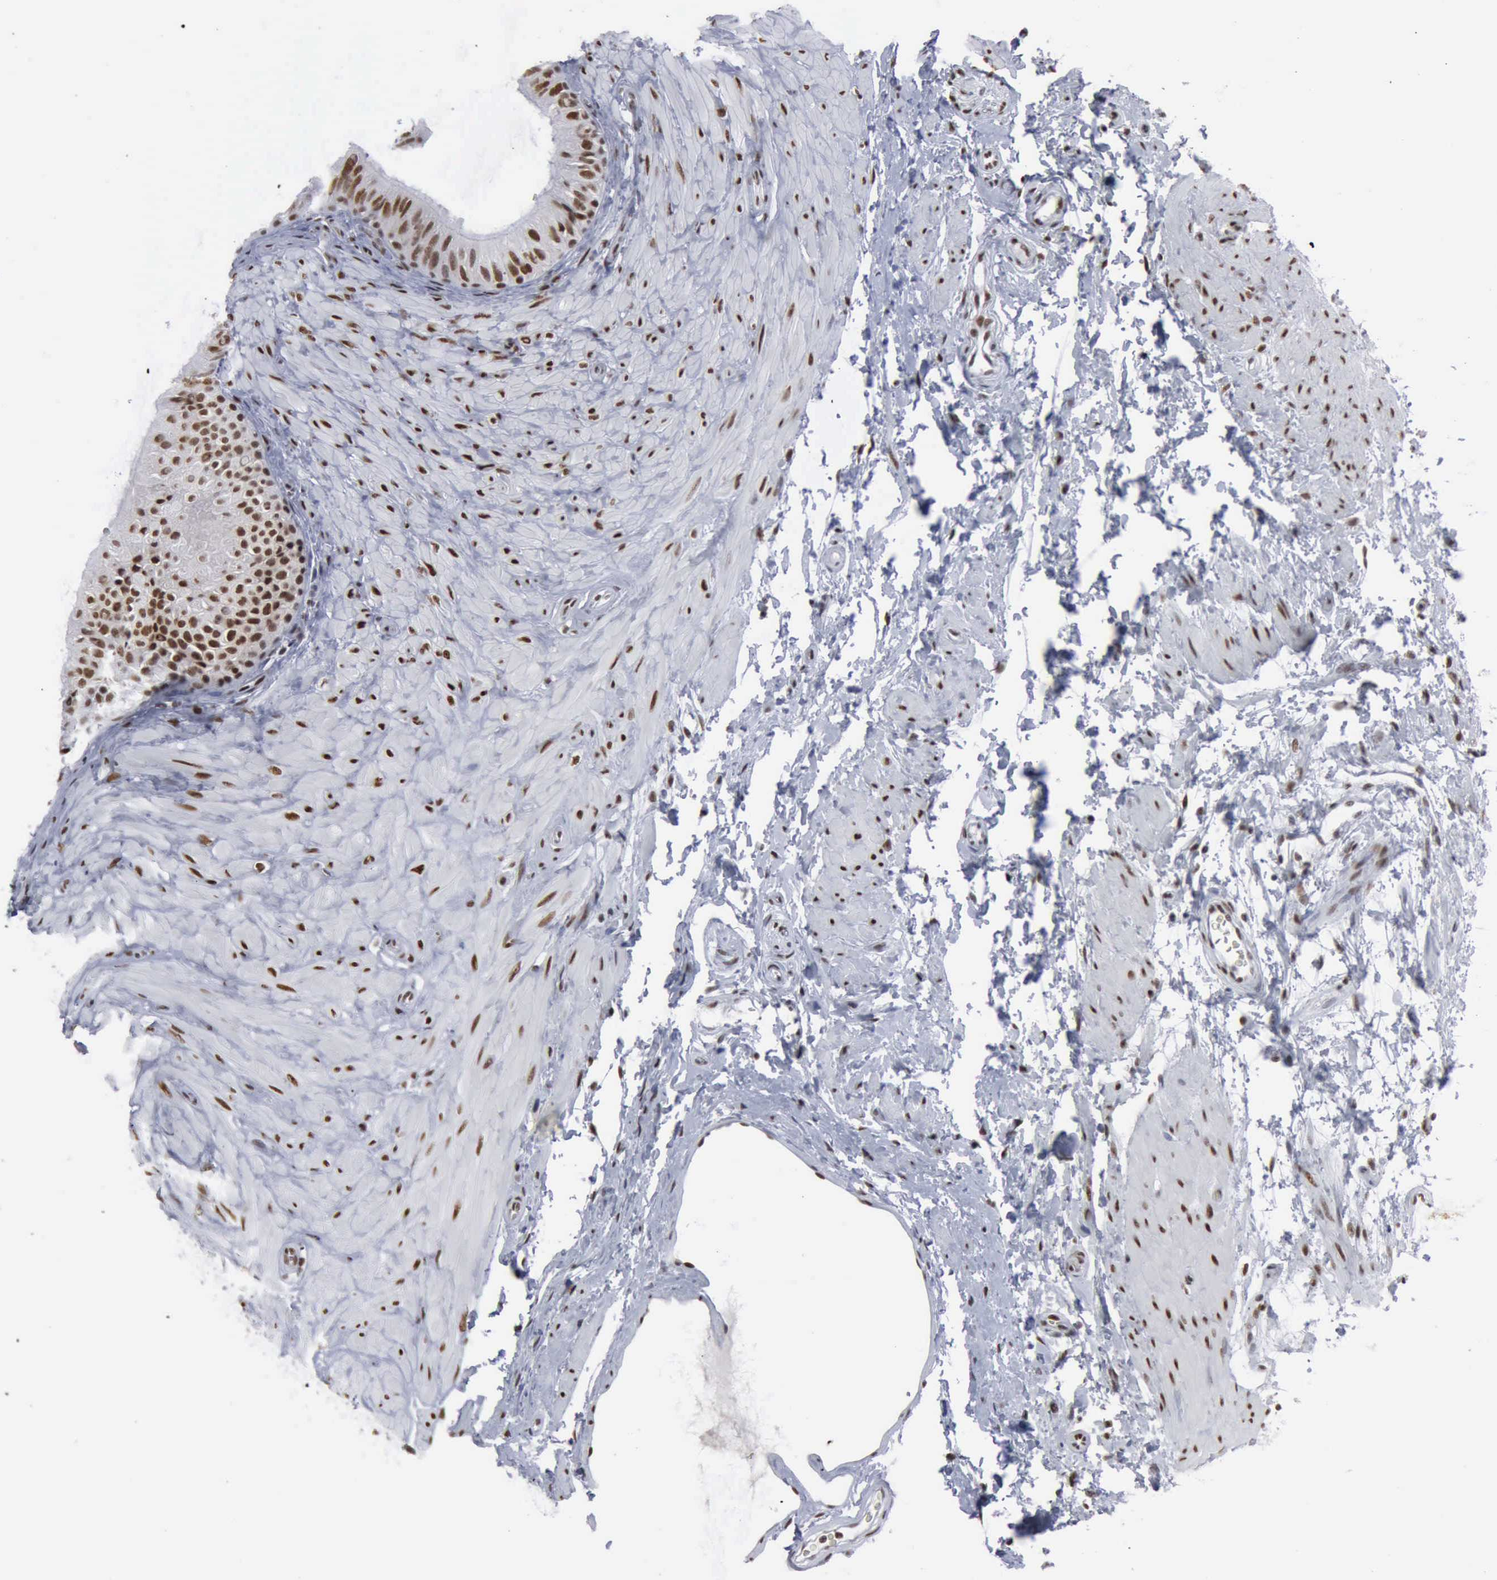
{"staining": {"intensity": "strong", "quantity": ">75%", "location": "nuclear"}, "tissue": "epididymis", "cell_type": "Glandular cells", "image_type": "normal", "snomed": [{"axis": "morphology", "description": "Normal tissue, NOS"}, {"axis": "topography", "description": "Epididymis"}], "caption": "A brown stain shows strong nuclear positivity of a protein in glandular cells of normal human epididymis. Immunohistochemistry stains the protein in brown and the nuclei are stained blue.", "gene": "XPA", "patient": {"sex": "male", "age": 68}}